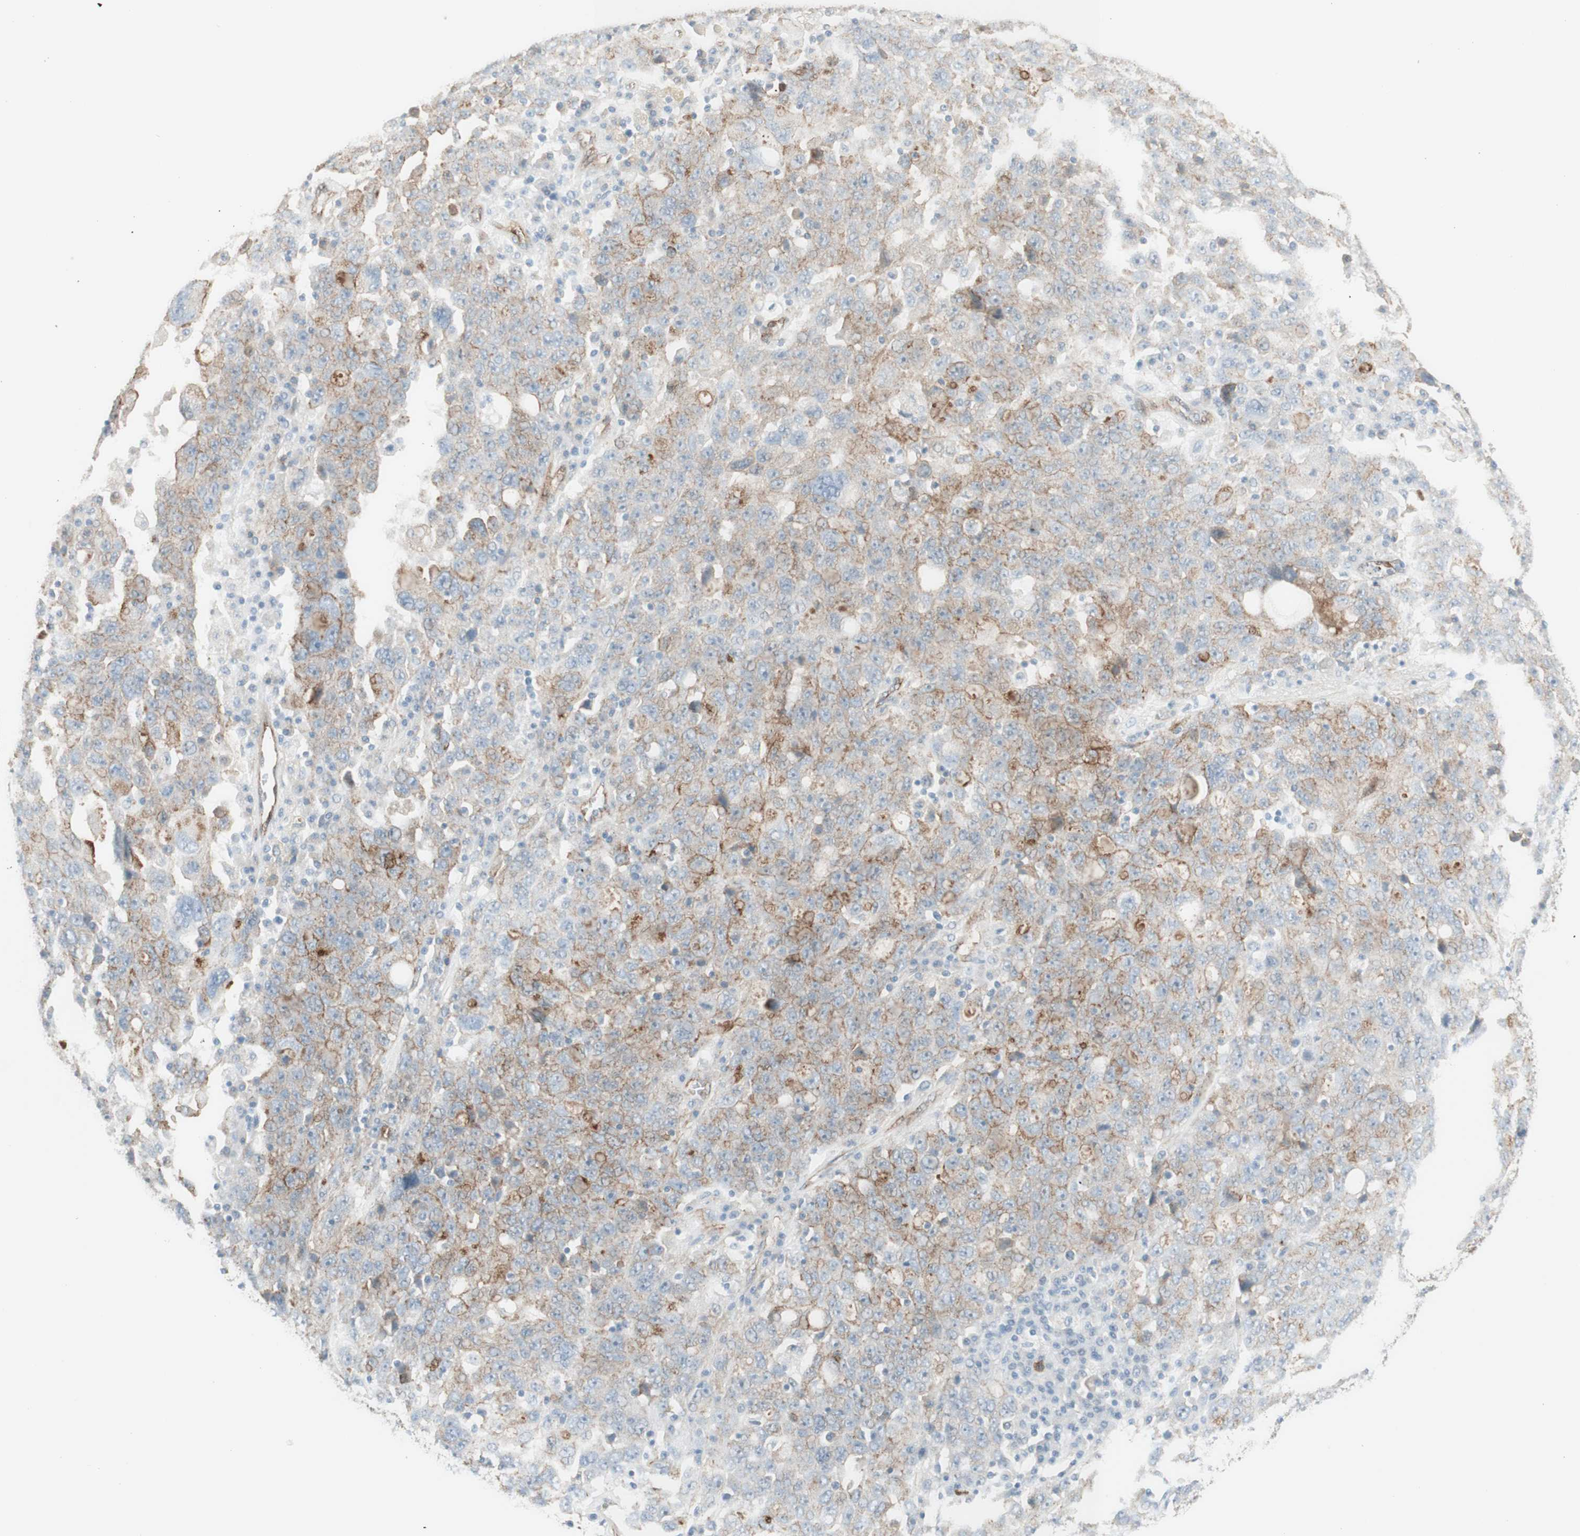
{"staining": {"intensity": "moderate", "quantity": "25%-75%", "location": "cytoplasmic/membranous"}, "tissue": "ovarian cancer", "cell_type": "Tumor cells", "image_type": "cancer", "snomed": [{"axis": "morphology", "description": "Carcinoma, endometroid"}, {"axis": "topography", "description": "Ovary"}], "caption": "The immunohistochemical stain shows moderate cytoplasmic/membranous positivity in tumor cells of ovarian endometroid carcinoma tissue.", "gene": "MYO6", "patient": {"sex": "female", "age": 62}}